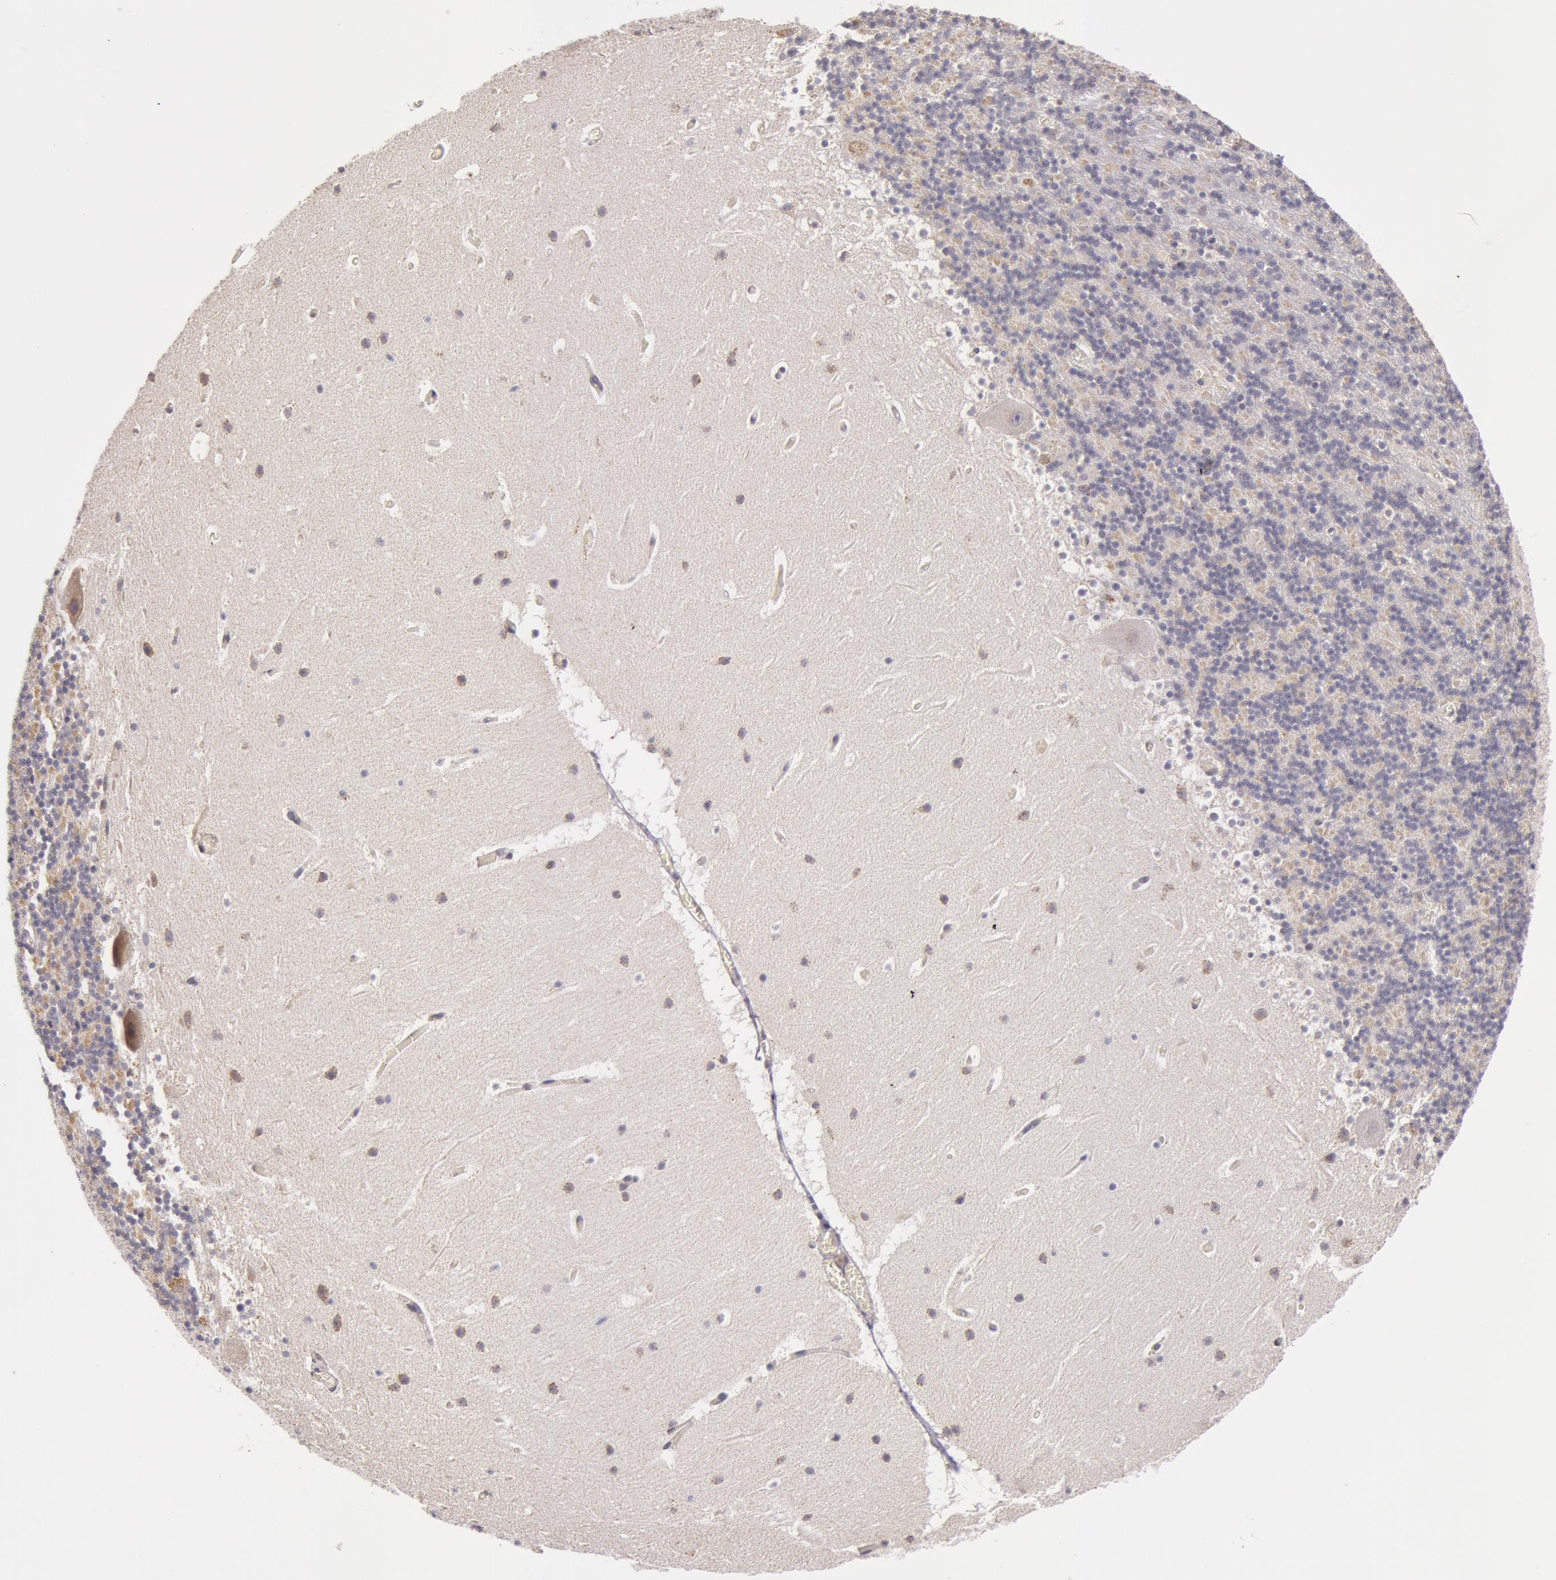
{"staining": {"intensity": "weak", "quantity": "25%-75%", "location": "cytoplasmic/membranous"}, "tissue": "cerebellum", "cell_type": "Cells in granular layer", "image_type": "normal", "snomed": [{"axis": "morphology", "description": "Normal tissue, NOS"}, {"axis": "topography", "description": "Cerebellum"}], "caption": "The photomicrograph reveals immunohistochemical staining of unremarkable cerebellum. There is weak cytoplasmic/membranous positivity is identified in approximately 25%-75% of cells in granular layer.", "gene": "KRT18", "patient": {"sex": "male", "age": 45}}